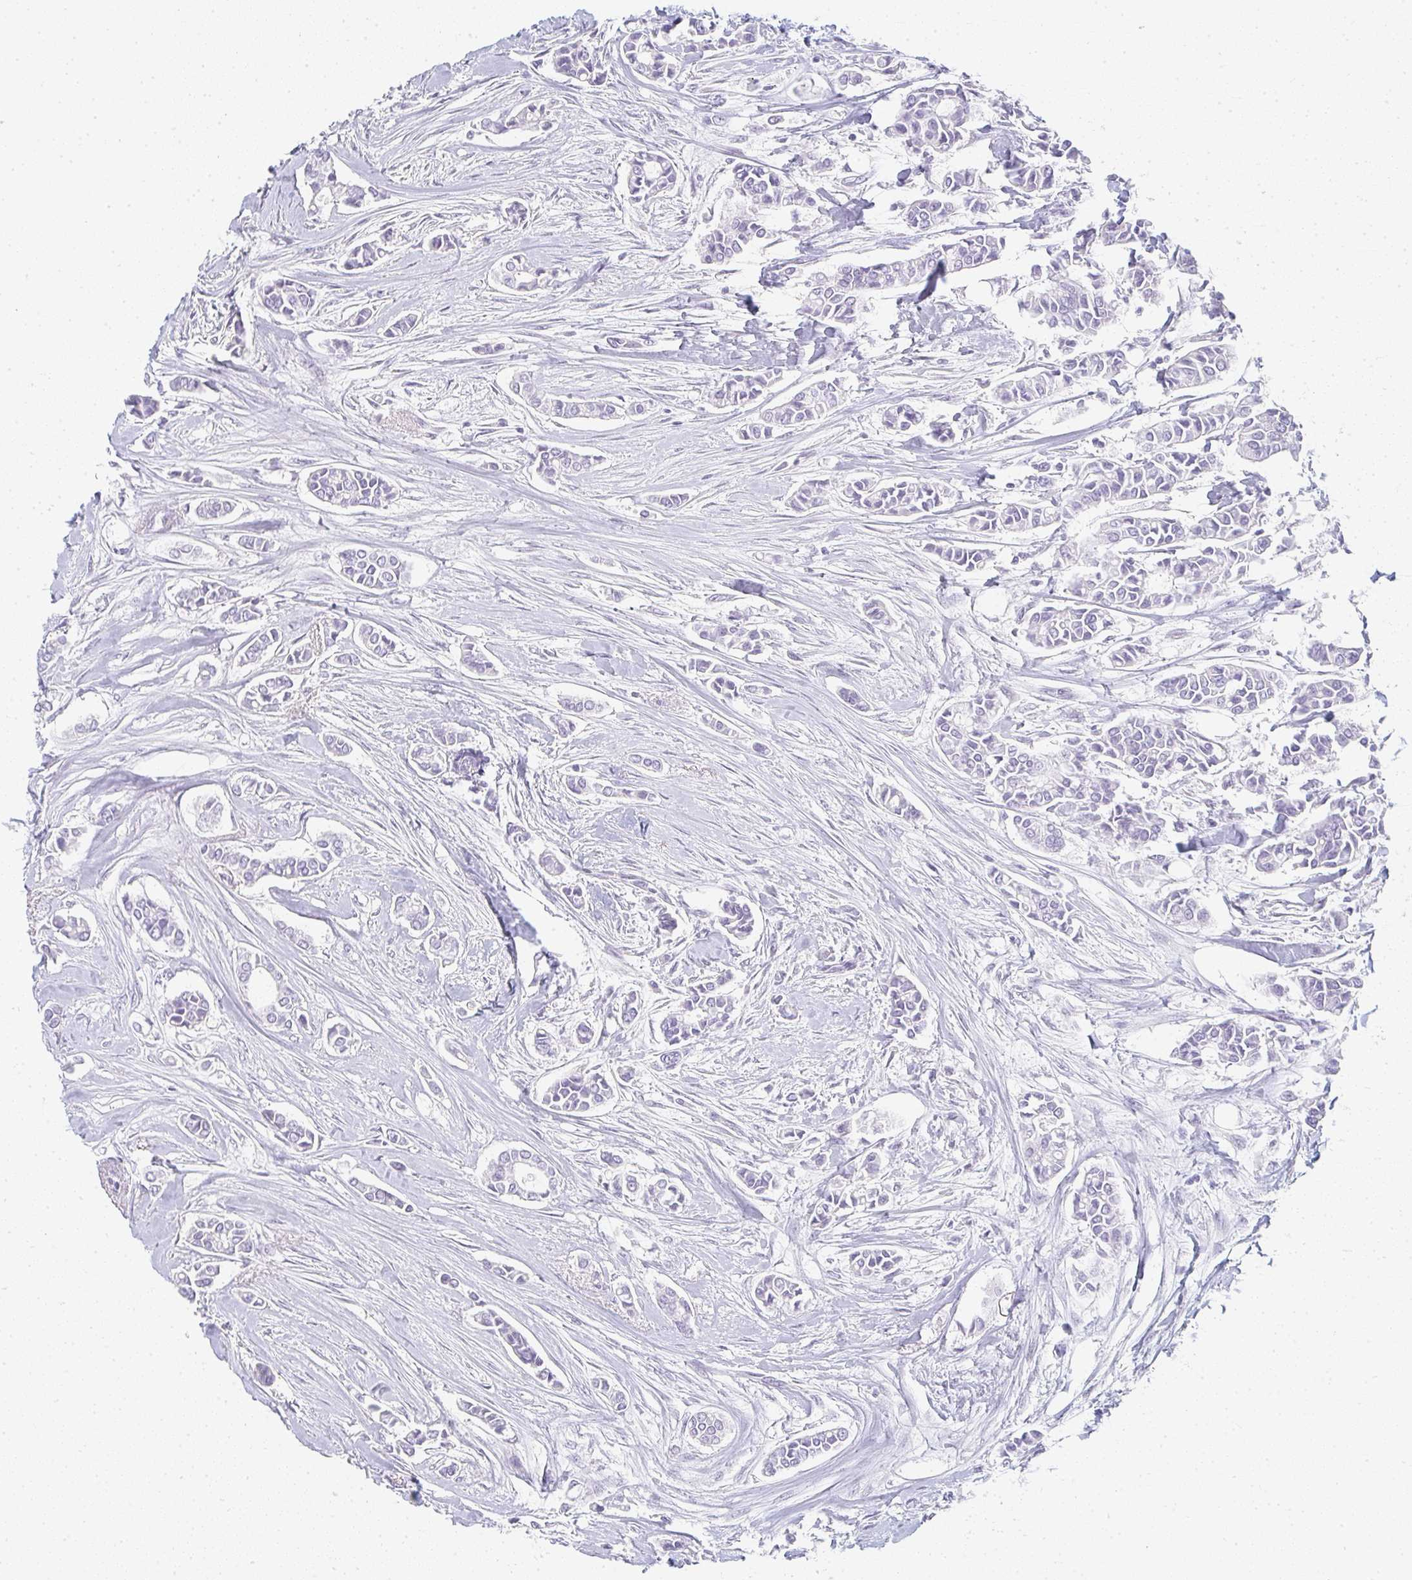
{"staining": {"intensity": "negative", "quantity": "none", "location": "none"}, "tissue": "breast cancer", "cell_type": "Tumor cells", "image_type": "cancer", "snomed": [{"axis": "morphology", "description": "Duct carcinoma"}, {"axis": "topography", "description": "Breast"}], "caption": "An image of invasive ductal carcinoma (breast) stained for a protein shows no brown staining in tumor cells.", "gene": "NEU2", "patient": {"sex": "female", "age": 84}}